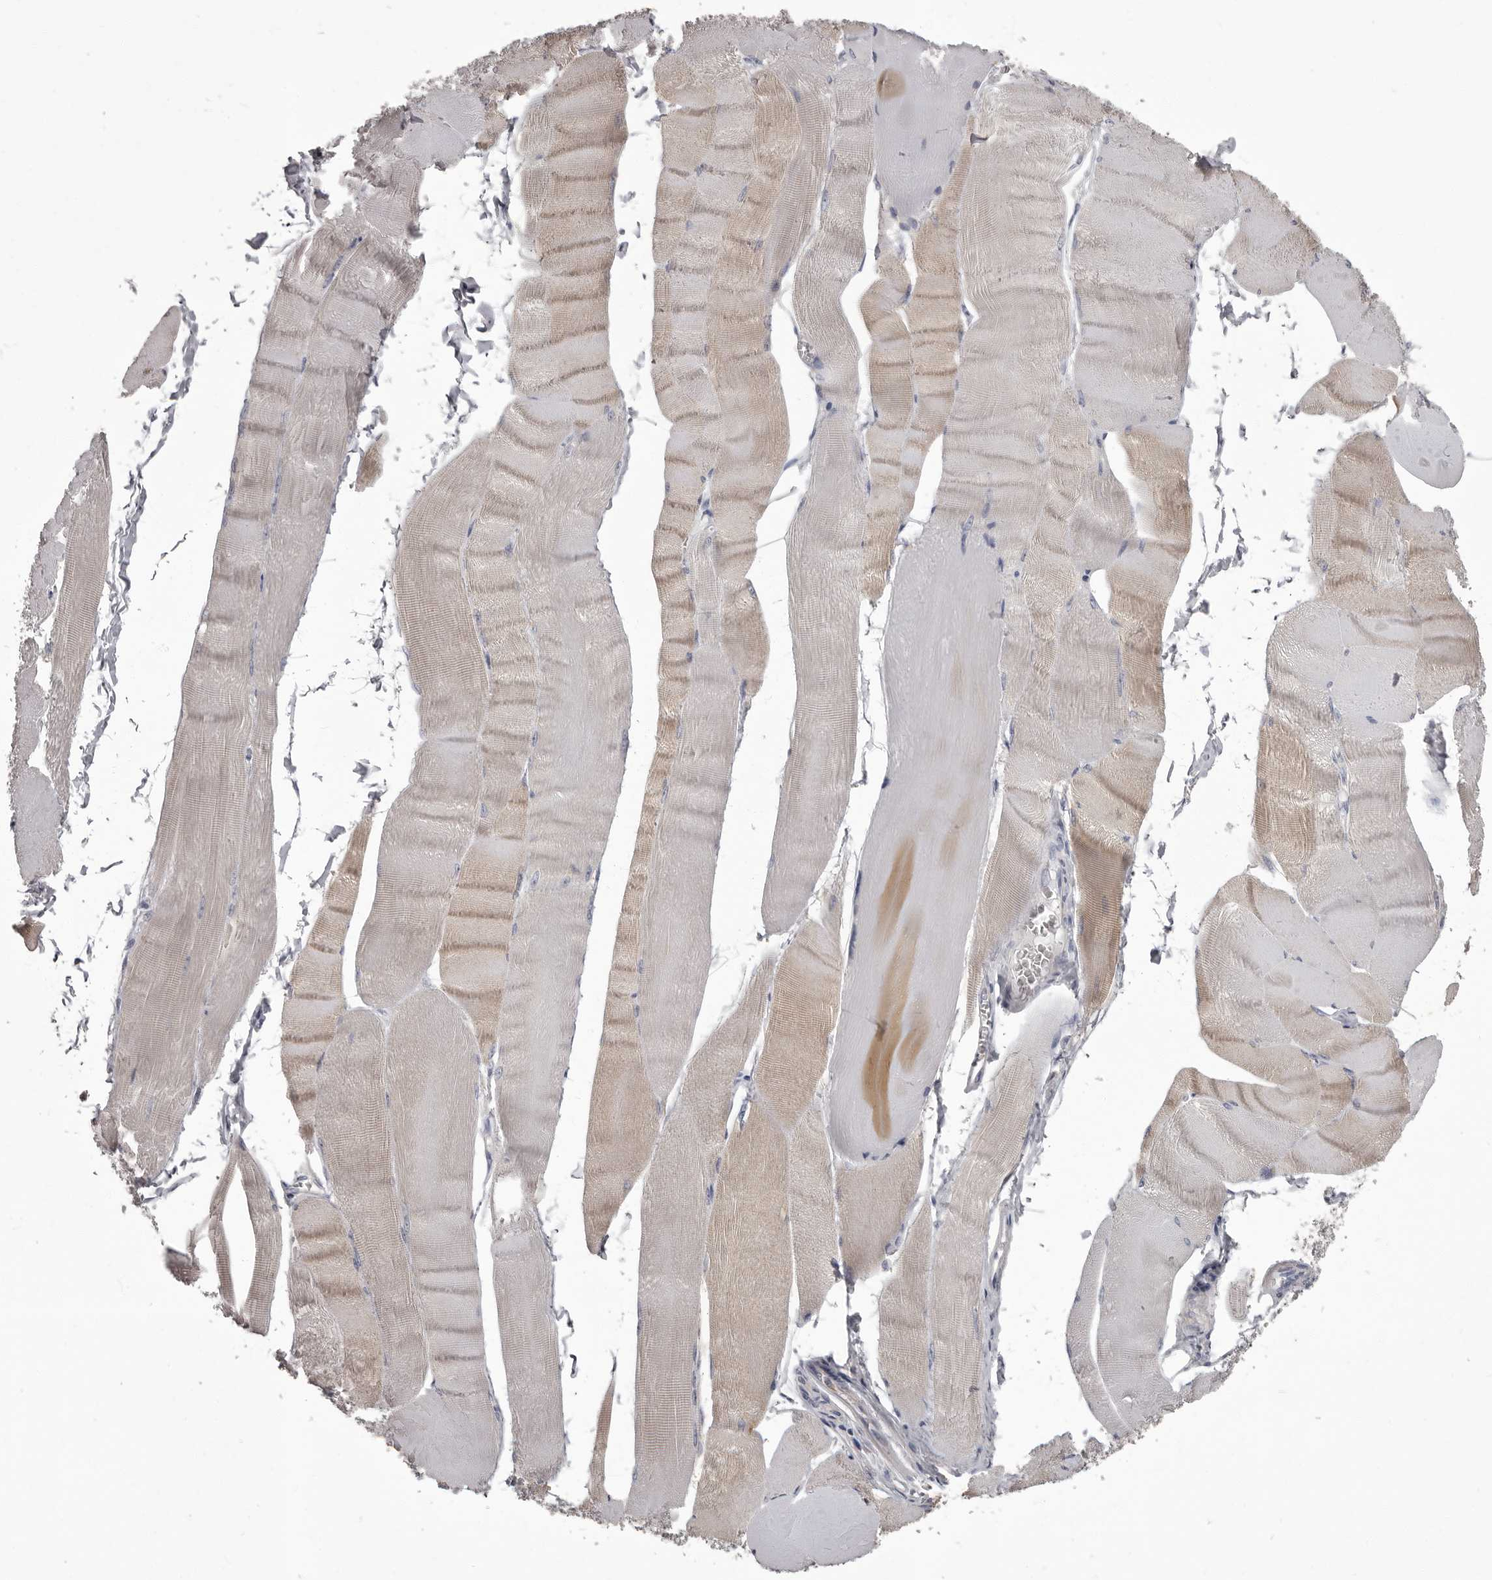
{"staining": {"intensity": "weak", "quantity": "<25%", "location": "cytoplasmic/membranous"}, "tissue": "skeletal muscle", "cell_type": "Myocytes", "image_type": "normal", "snomed": [{"axis": "morphology", "description": "Normal tissue, NOS"}, {"axis": "morphology", "description": "Basal cell carcinoma"}, {"axis": "topography", "description": "Skeletal muscle"}], "caption": "Myocytes are negative for brown protein staining in benign skeletal muscle. (DAB IHC visualized using brightfield microscopy, high magnification).", "gene": "APEH", "patient": {"sex": "female", "age": 64}}